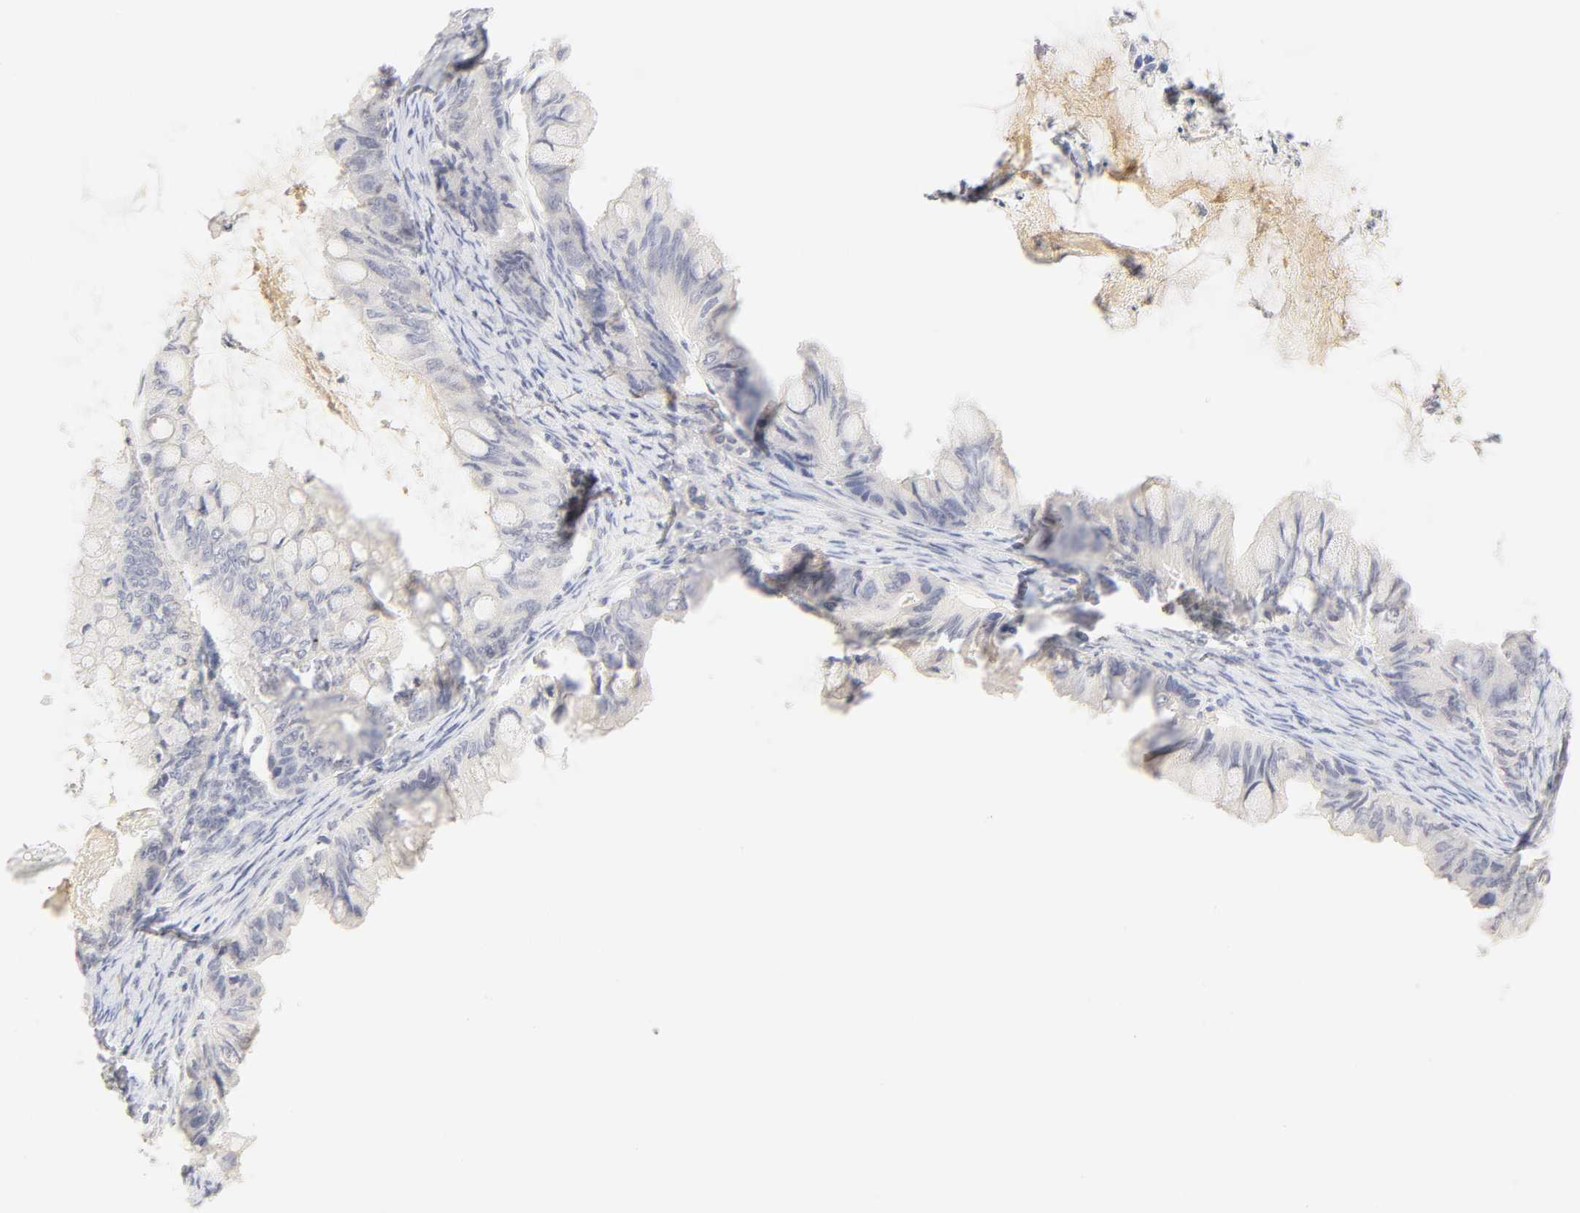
{"staining": {"intensity": "negative", "quantity": "none", "location": "none"}, "tissue": "ovarian cancer", "cell_type": "Tumor cells", "image_type": "cancer", "snomed": [{"axis": "morphology", "description": "Cystadenocarcinoma, mucinous, NOS"}, {"axis": "topography", "description": "Ovary"}], "caption": "Histopathology image shows no protein expression in tumor cells of ovarian cancer tissue.", "gene": "CYP4B1", "patient": {"sex": "female", "age": 80}}